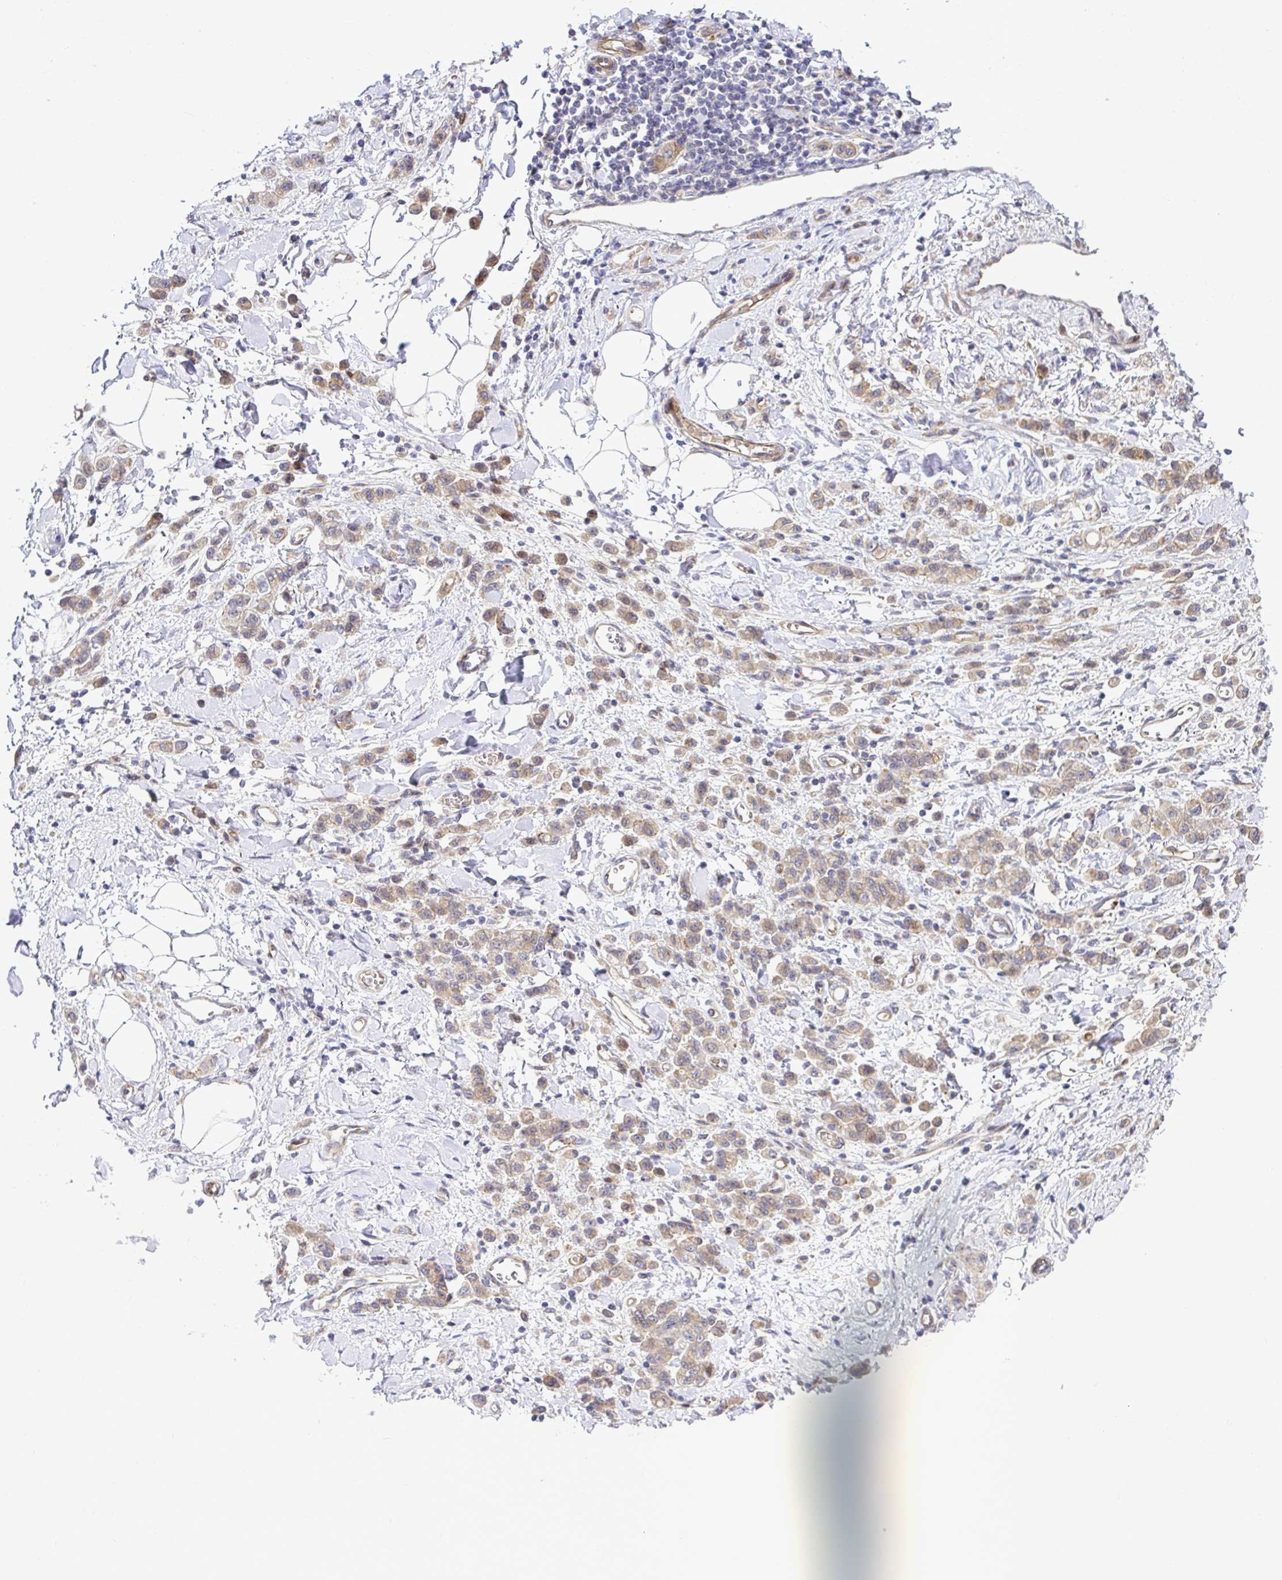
{"staining": {"intensity": "weak", "quantity": ">75%", "location": "cytoplasmic/membranous"}, "tissue": "stomach cancer", "cell_type": "Tumor cells", "image_type": "cancer", "snomed": [{"axis": "morphology", "description": "Adenocarcinoma, NOS"}, {"axis": "topography", "description": "Stomach"}], "caption": "Immunohistochemistry (IHC) of stomach cancer (adenocarcinoma) displays low levels of weak cytoplasmic/membranous expression in about >75% of tumor cells.", "gene": "TRIM55", "patient": {"sex": "male", "age": 77}}